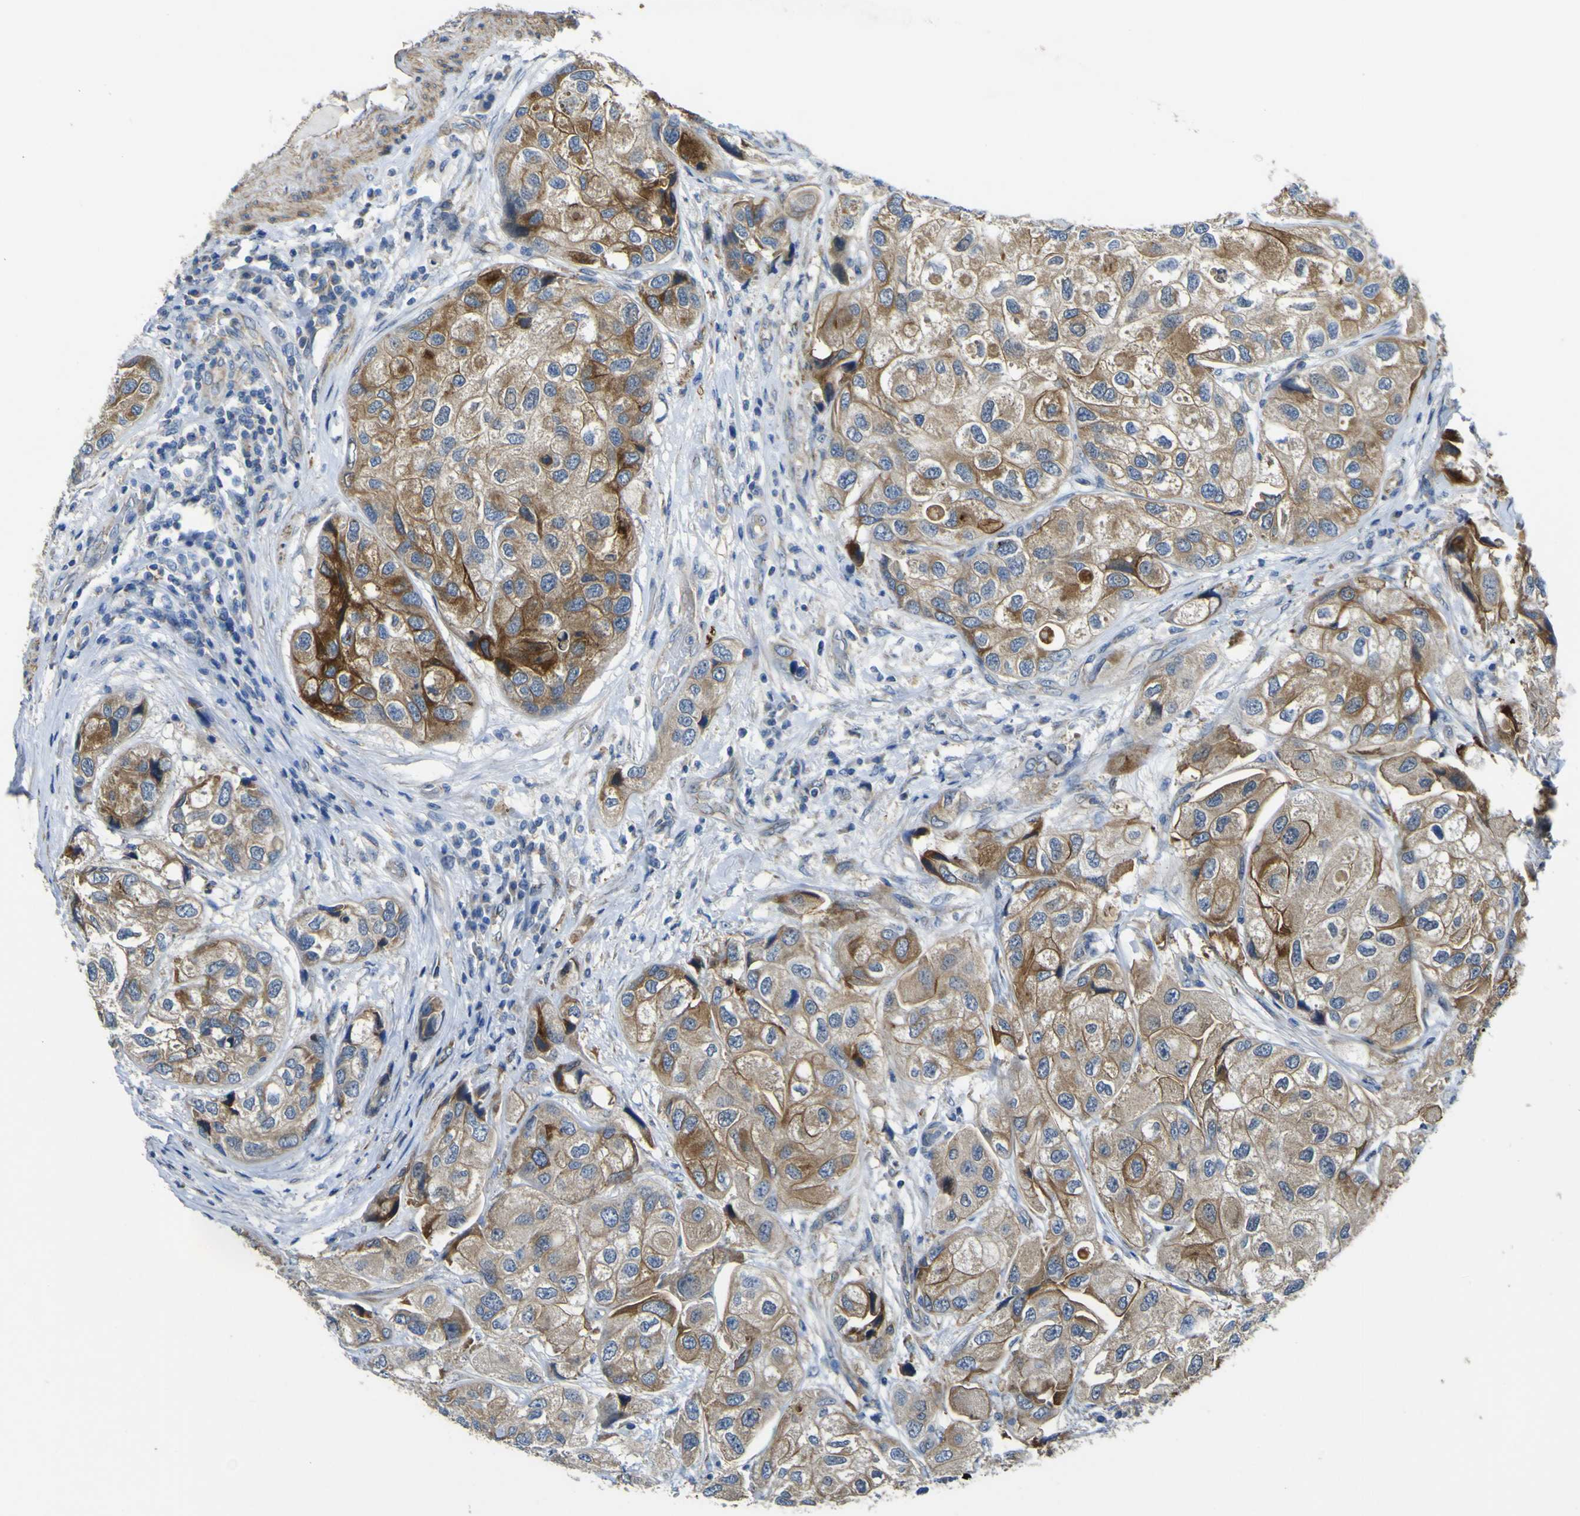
{"staining": {"intensity": "moderate", "quantity": ">75%", "location": "cytoplasmic/membranous"}, "tissue": "urothelial cancer", "cell_type": "Tumor cells", "image_type": "cancer", "snomed": [{"axis": "morphology", "description": "Urothelial carcinoma, High grade"}, {"axis": "topography", "description": "Urinary bladder"}], "caption": "A brown stain labels moderate cytoplasmic/membranous positivity of a protein in high-grade urothelial carcinoma tumor cells.", "gene": "ALDH18A1", "patient": {"sex": "female", "age": 64}}